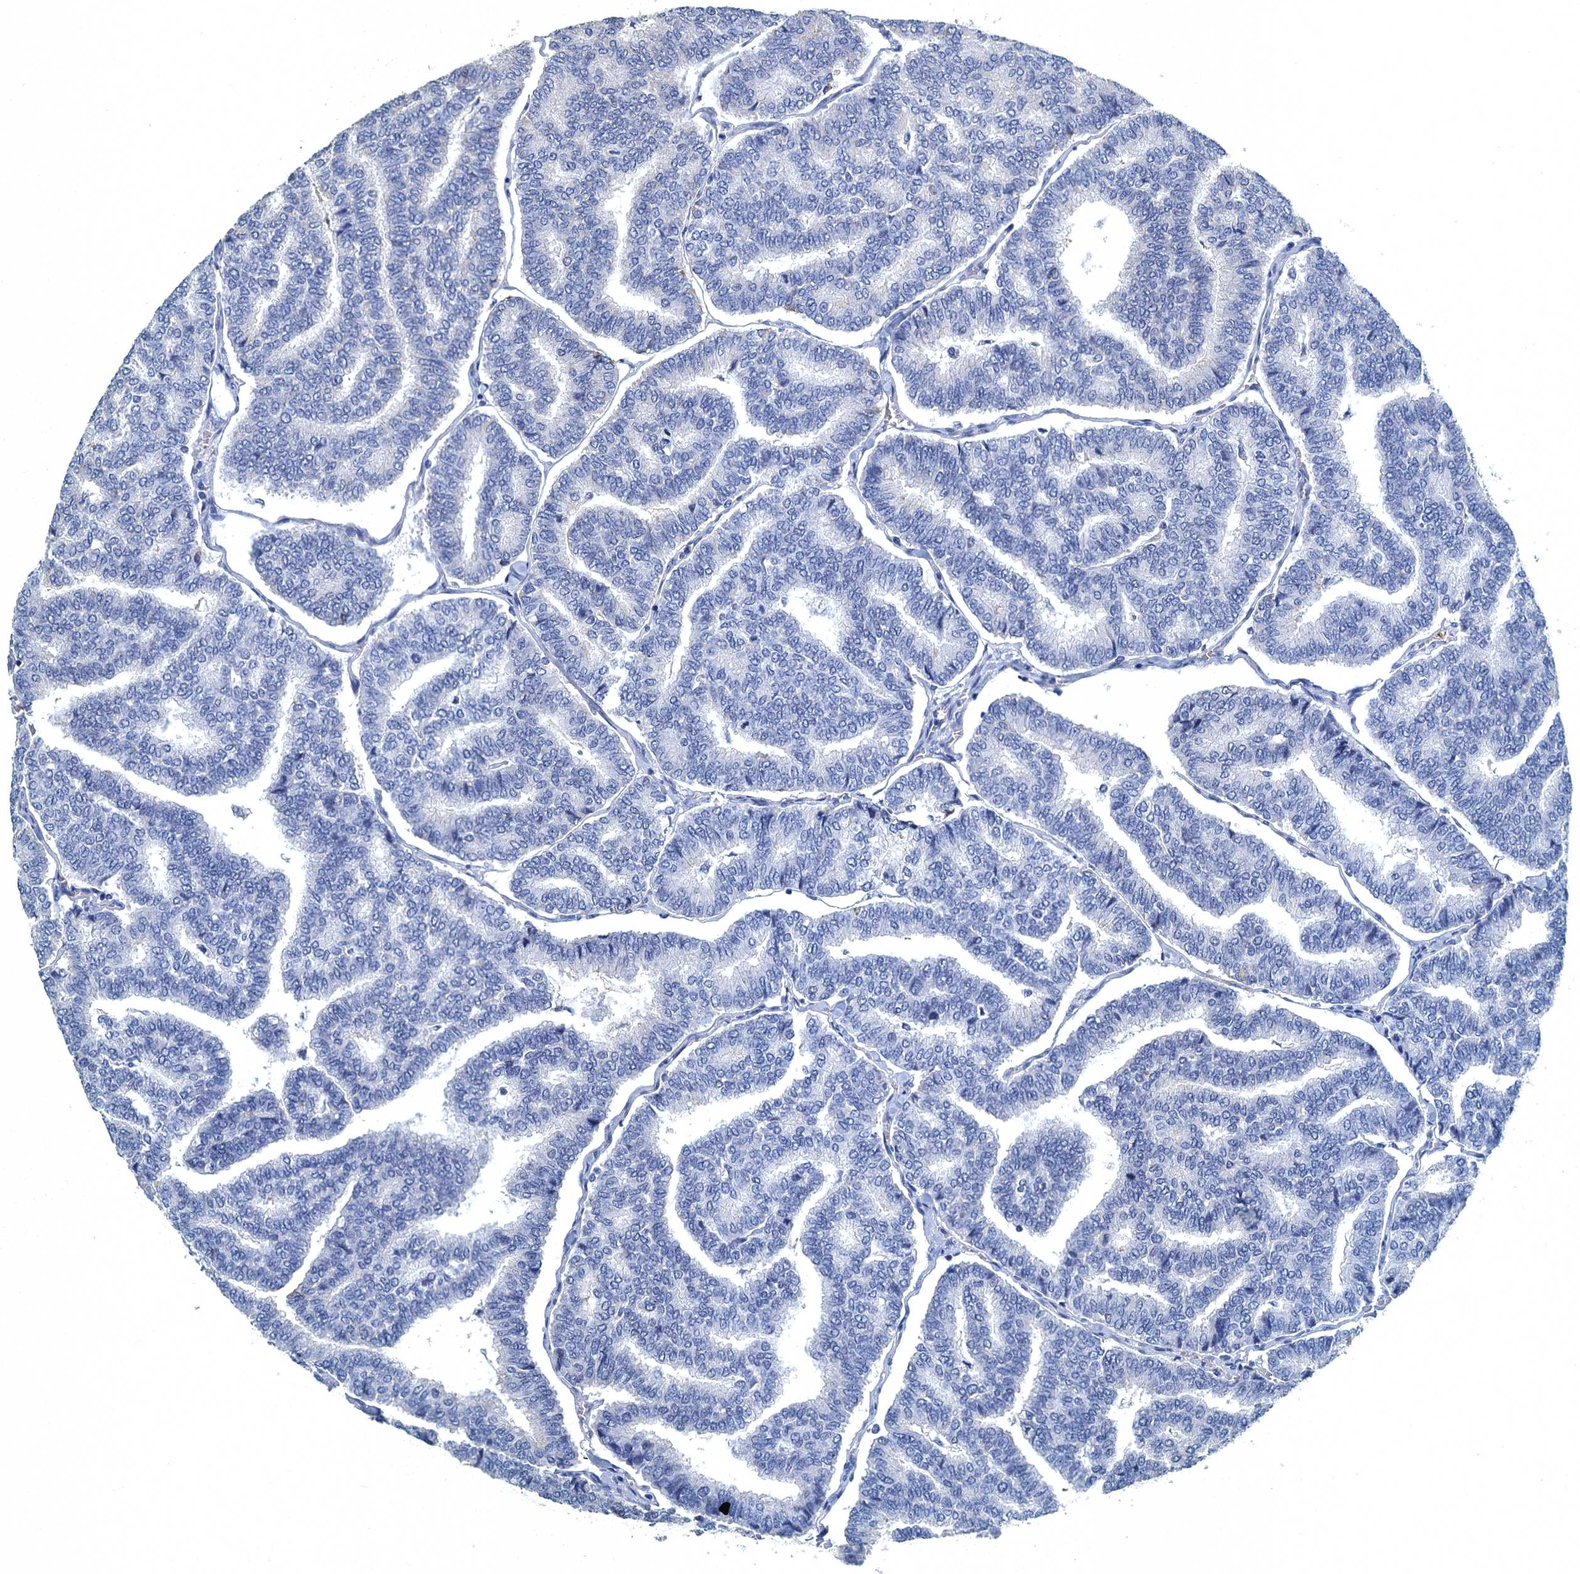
{"staining": {"intensity": "negative", "quantity": "none", "location": "none"}, "tissue": "thyroid cancer", "cell_type": "Tumor cells", "image_type": "cancer", "snomed": [{"axis": "morphology", "description": "Papillary adenocarcinoma, NOS"}, {"axis": "topography", "description": "Thyroid gland"}], "caption": "Immunohistochemistry image of human thyroid cancer (papillary adenocarcinoma) stained for a protein (brown), which reveals no staining in tumor cells.", "gene": "GADL1", "patient": {"sex": "female", "age": 35}}